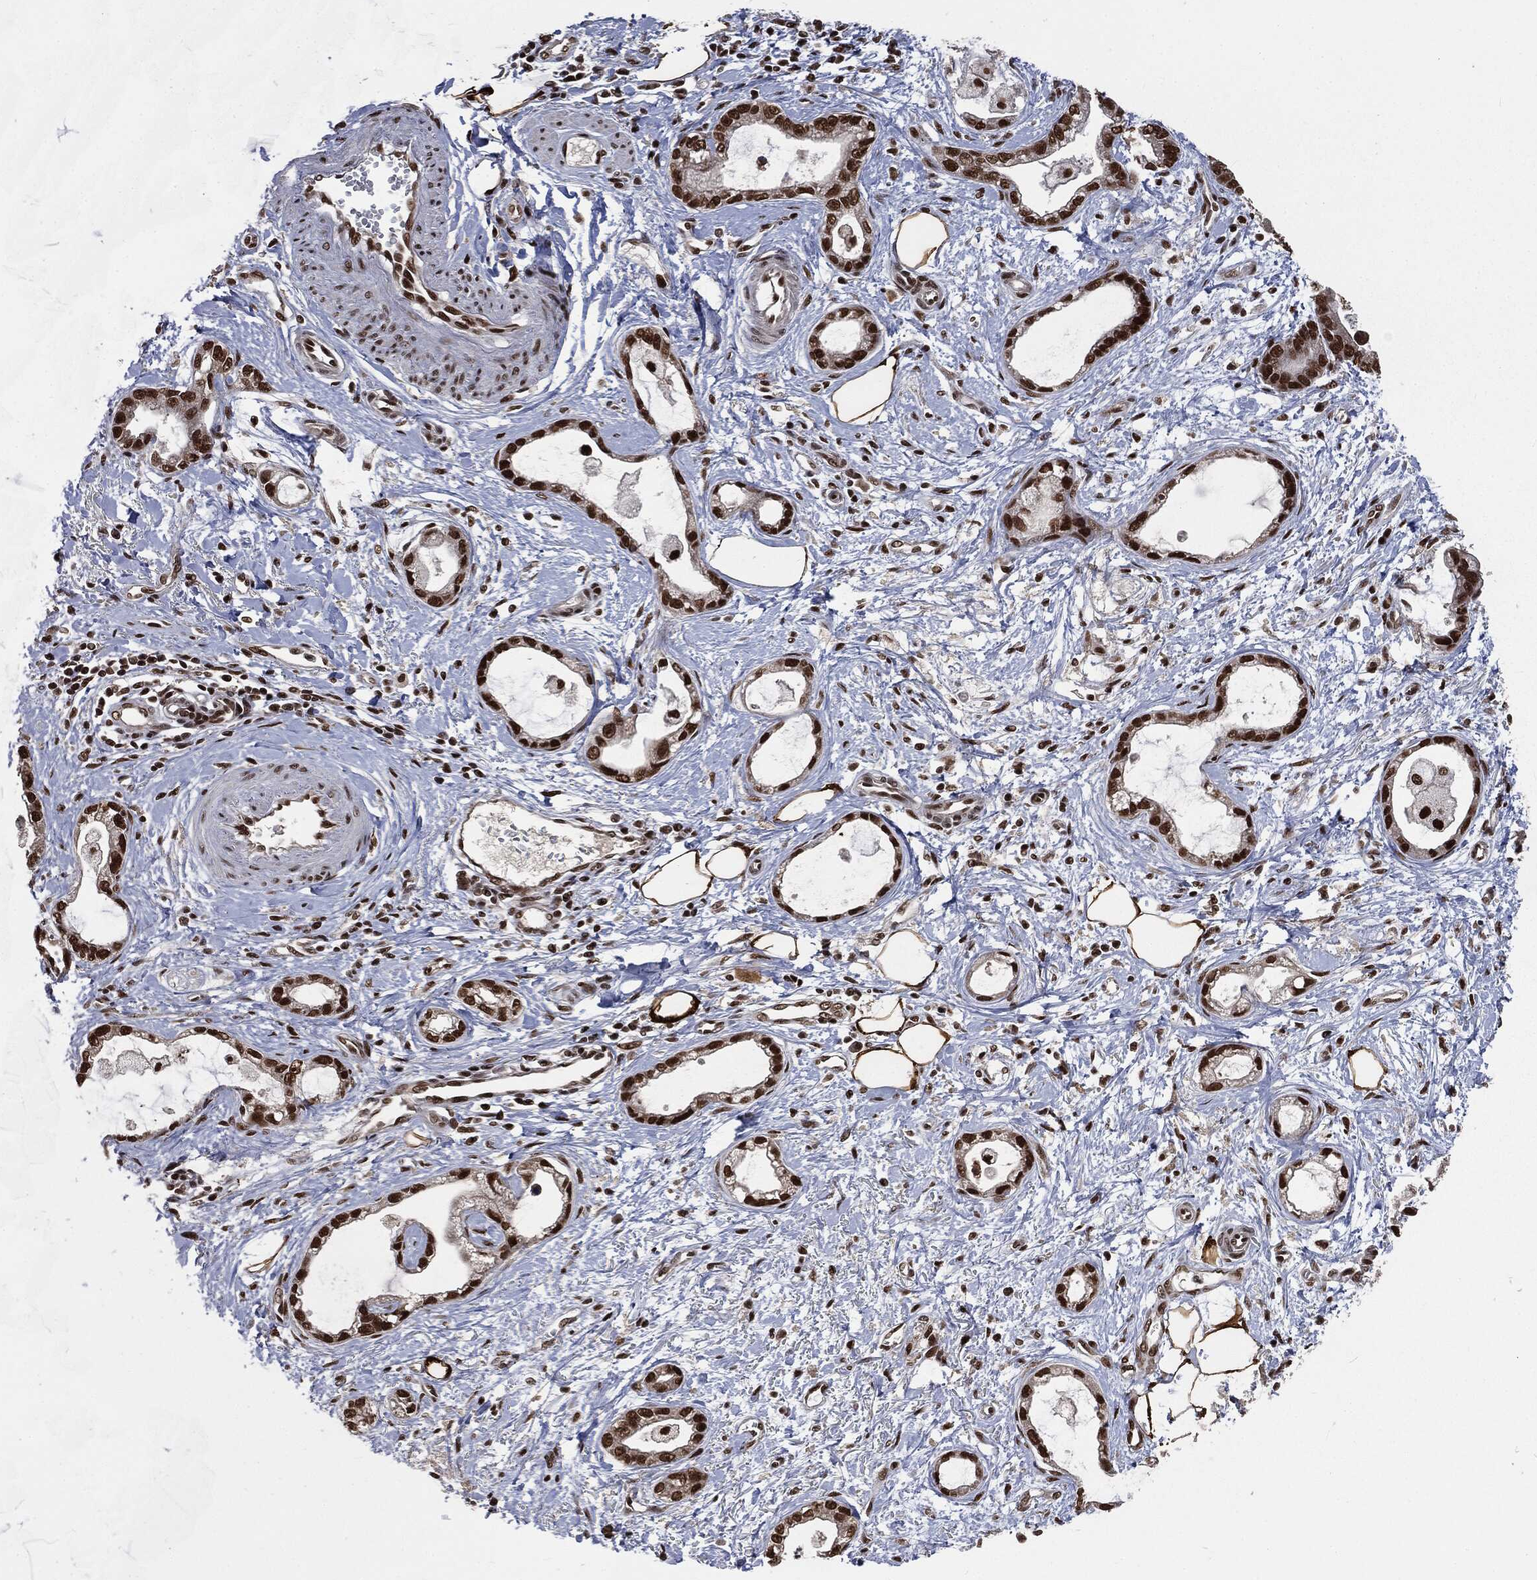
{"staining": {"intensity": "strong", "quantity": ">75%", "location": "nuclear"}, "tissue": "stomach cancer", "cell_type": "Tumor cells", "image_type": "cancer", "snomed": [{"axis": "morphology", "description": "Adenocarcinoma, NOS"}, {"axis": "topography", "description": "Stomach"}], "caption": "The immunohistochemical stain shows strong nuclear staining in tumor cells of adenocarcinoma (stomach) tissue. The staining was performed using DAB, with brown indicating positive protein expression. Nuclei are stained blue with hematoxylin.", "gene": "DPH2", "patient": {"sex": "male", "age": 55}}